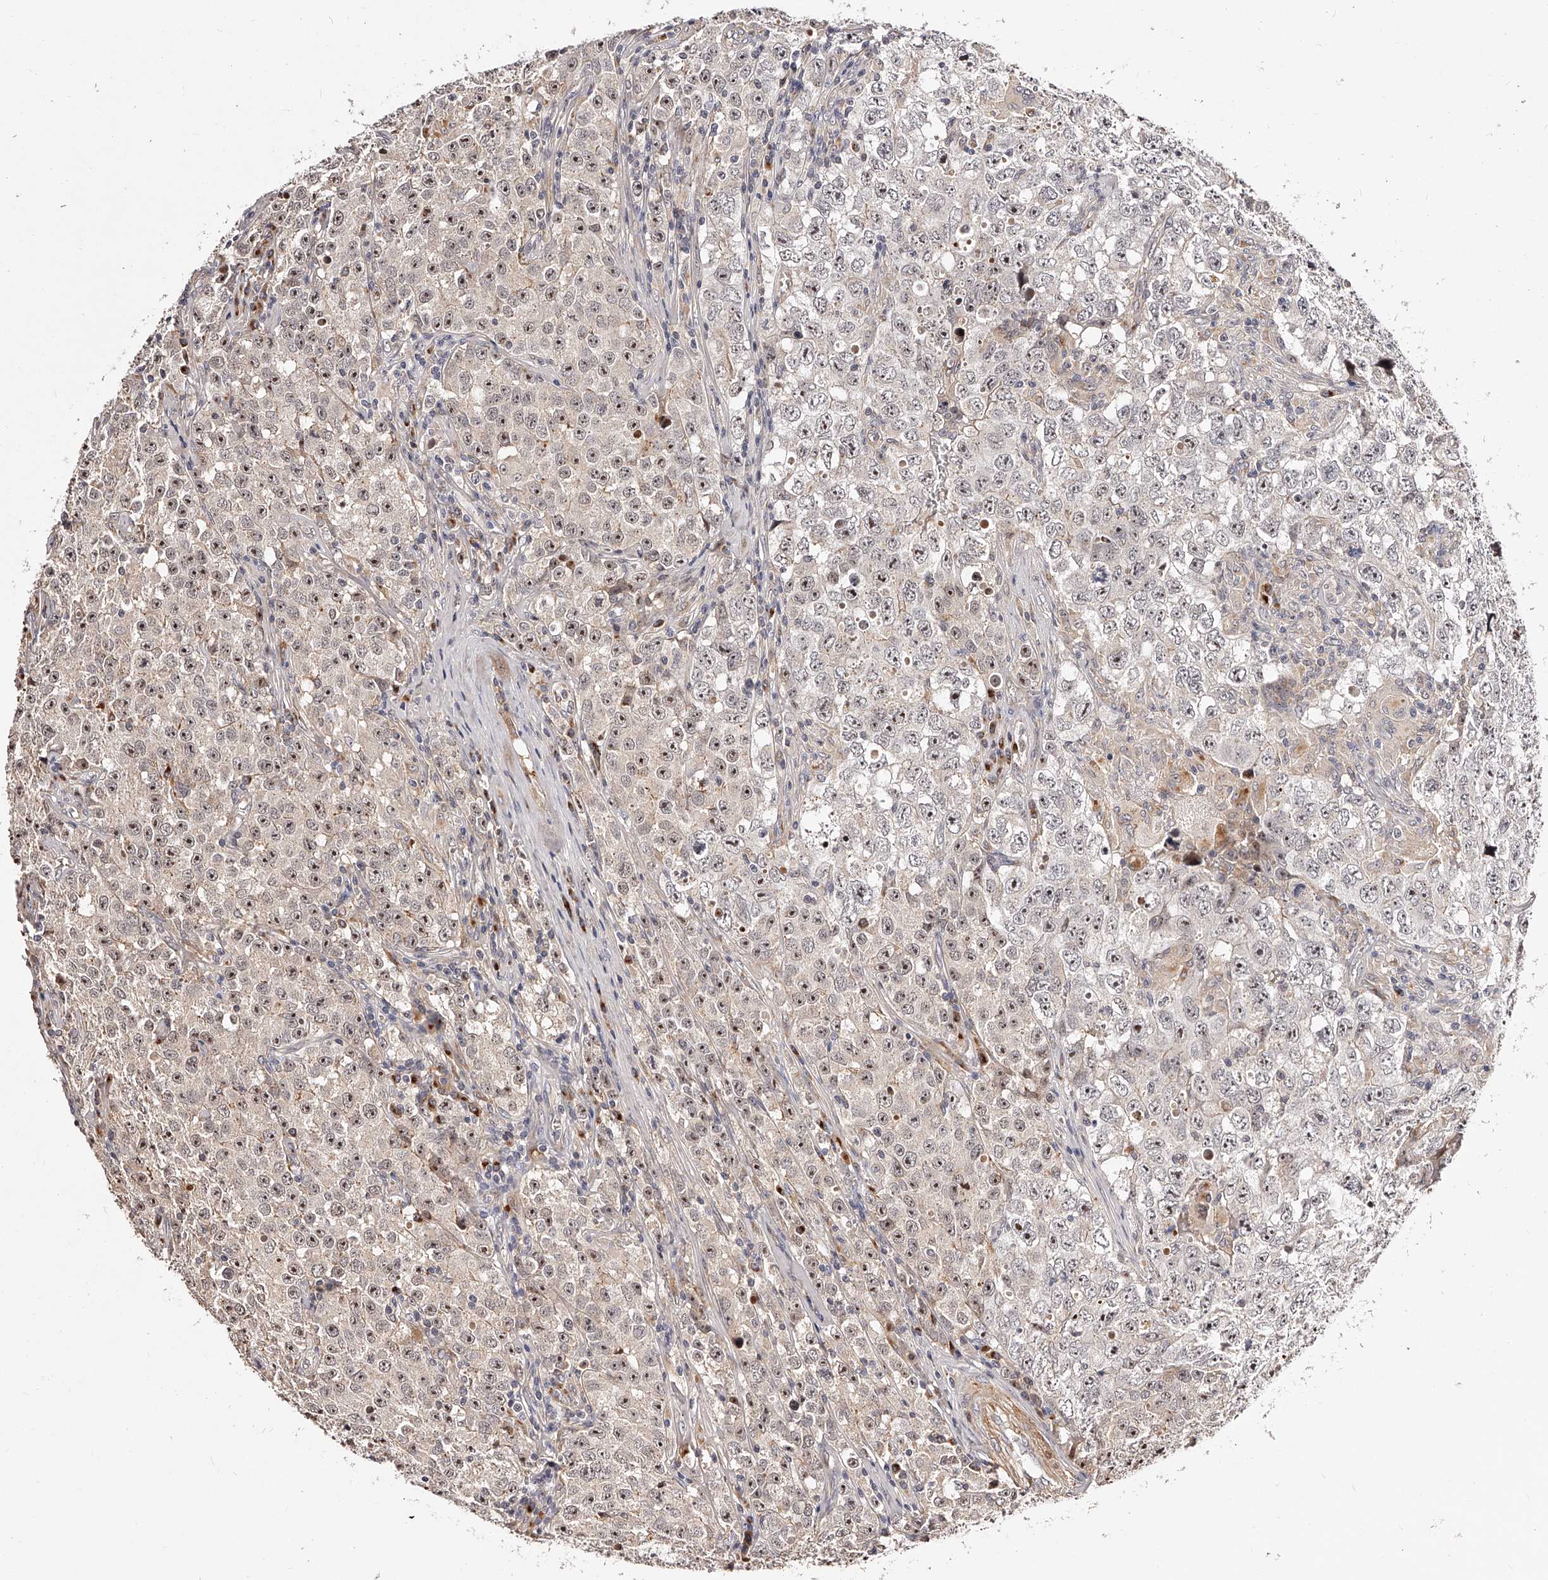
{"staining": {"intensity": "weak", "quantity": "25%-75%", "location": "cytoplasmic/membranous,nuclear"}, "tissue": "testis cancer", "cell_type": "Tumor cells", "image_type": "cancer", "snomed": [{"axis": "morphology", "description": "Seminoma, NOS"}, {"axis": "morphology", "description": "Carcinoma, Embryonal, NOS"}, {"axis": "topography", "description": "Testis"}], "caption": "Immunohistochemistry image of neoplastic tissue: testis cancer stained using immunohistochemistry exhibits low levels of weak protein expression localized specifically in the cytoplasmic/membranous and nuclear of tumor cells, appearing as a cytoplasmic/membranous and nuclear brown color.", "gene": "ZNF502", "patient": {"sex": "male", "age": 43}}